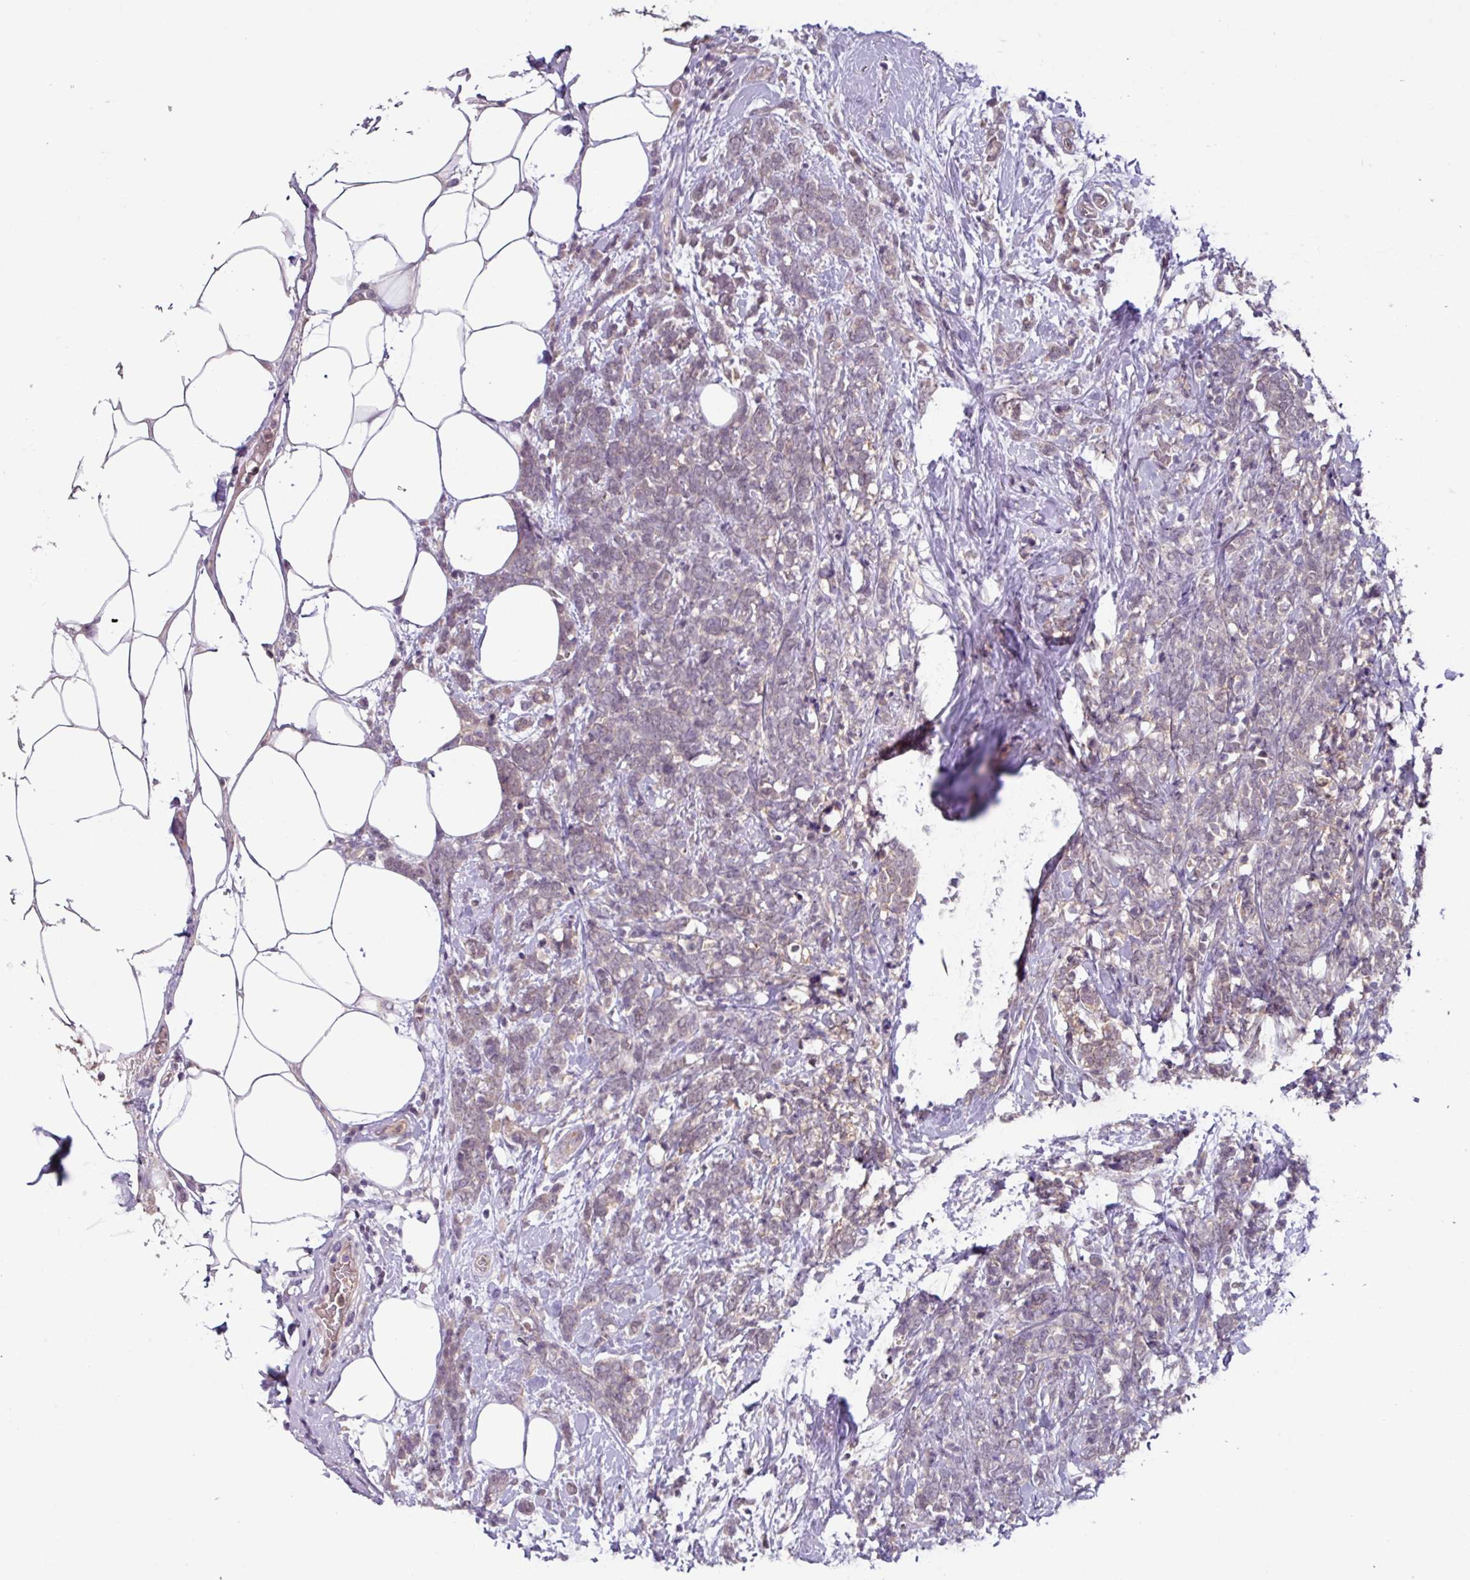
{"staining": {"intensity": "negative", "quantity": "none", "location": "none"}, "tissue": "breast cancer", "cell_type": "Tumor cells", "image_type": "cancer", "snomed": [{"axis": "morphology", "description": "Lobular carcinoma"}, {"axis": "topography", "description": "Breast"}], "caption": "This is an immunohistochemistry (IHC) image of breast cancer. There is no staining in tumor cells.", "gene": "SLC5A10", "patient": {"sex": "female", "age": 58}}